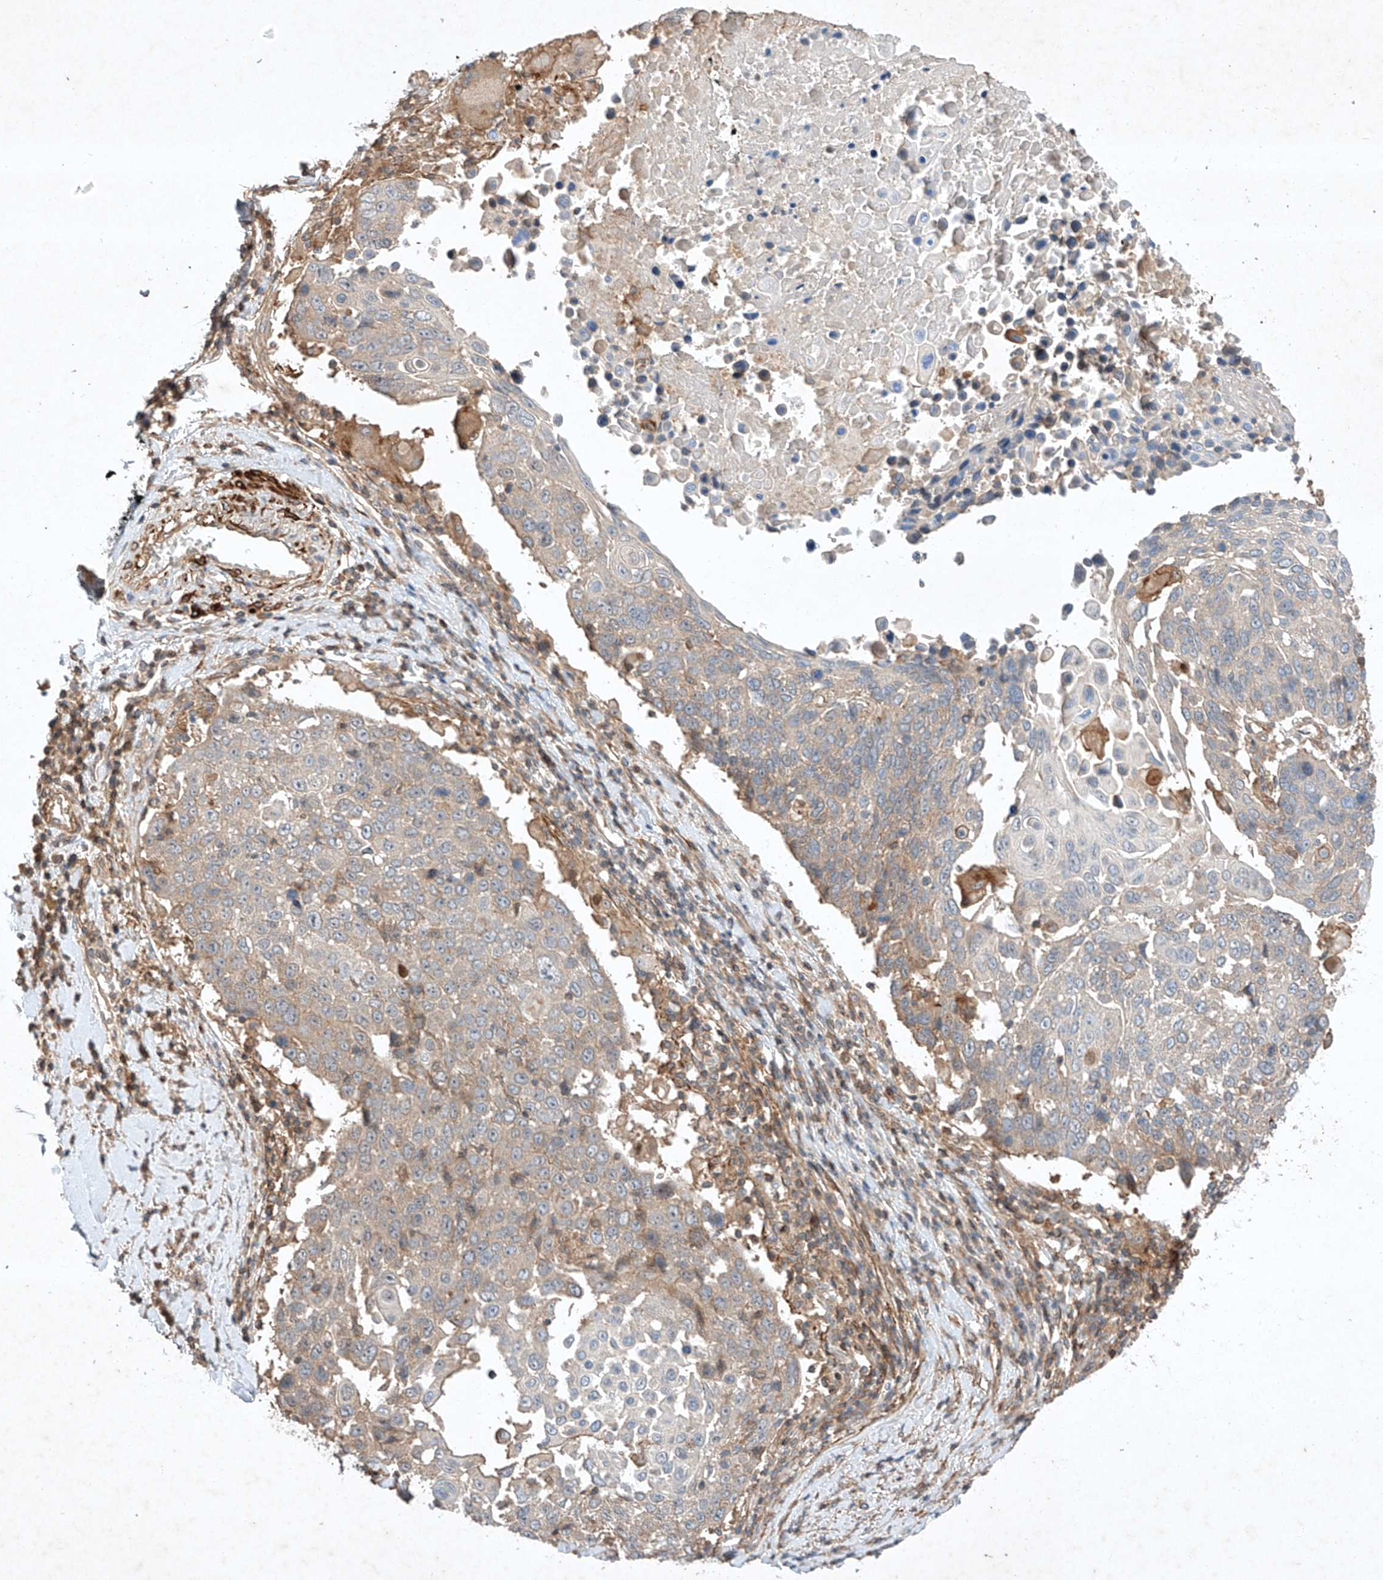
{"staining": {"intensity": "weak", "quantity": "<25%", "location": "cytoplasmic/membranous"}, "tissue": "lung cancer", "cell_type": "Tumor cells", "image_type": "cancer", "snomed": [{"axis": "morphology", "description": "Squamous cell carcinoma, NOS"}, {"axis": "topography", "description": "Lung"}], "caption": "Tumor cells show no significant staining in squamous cell carcinoma (lung). (Brightfield microscopy of DAB (3,3'-diaminobenzidine) IHC at high magnification).", "gene": "ARHGAP33", "patient": {"sex": "male", "age": 66}}